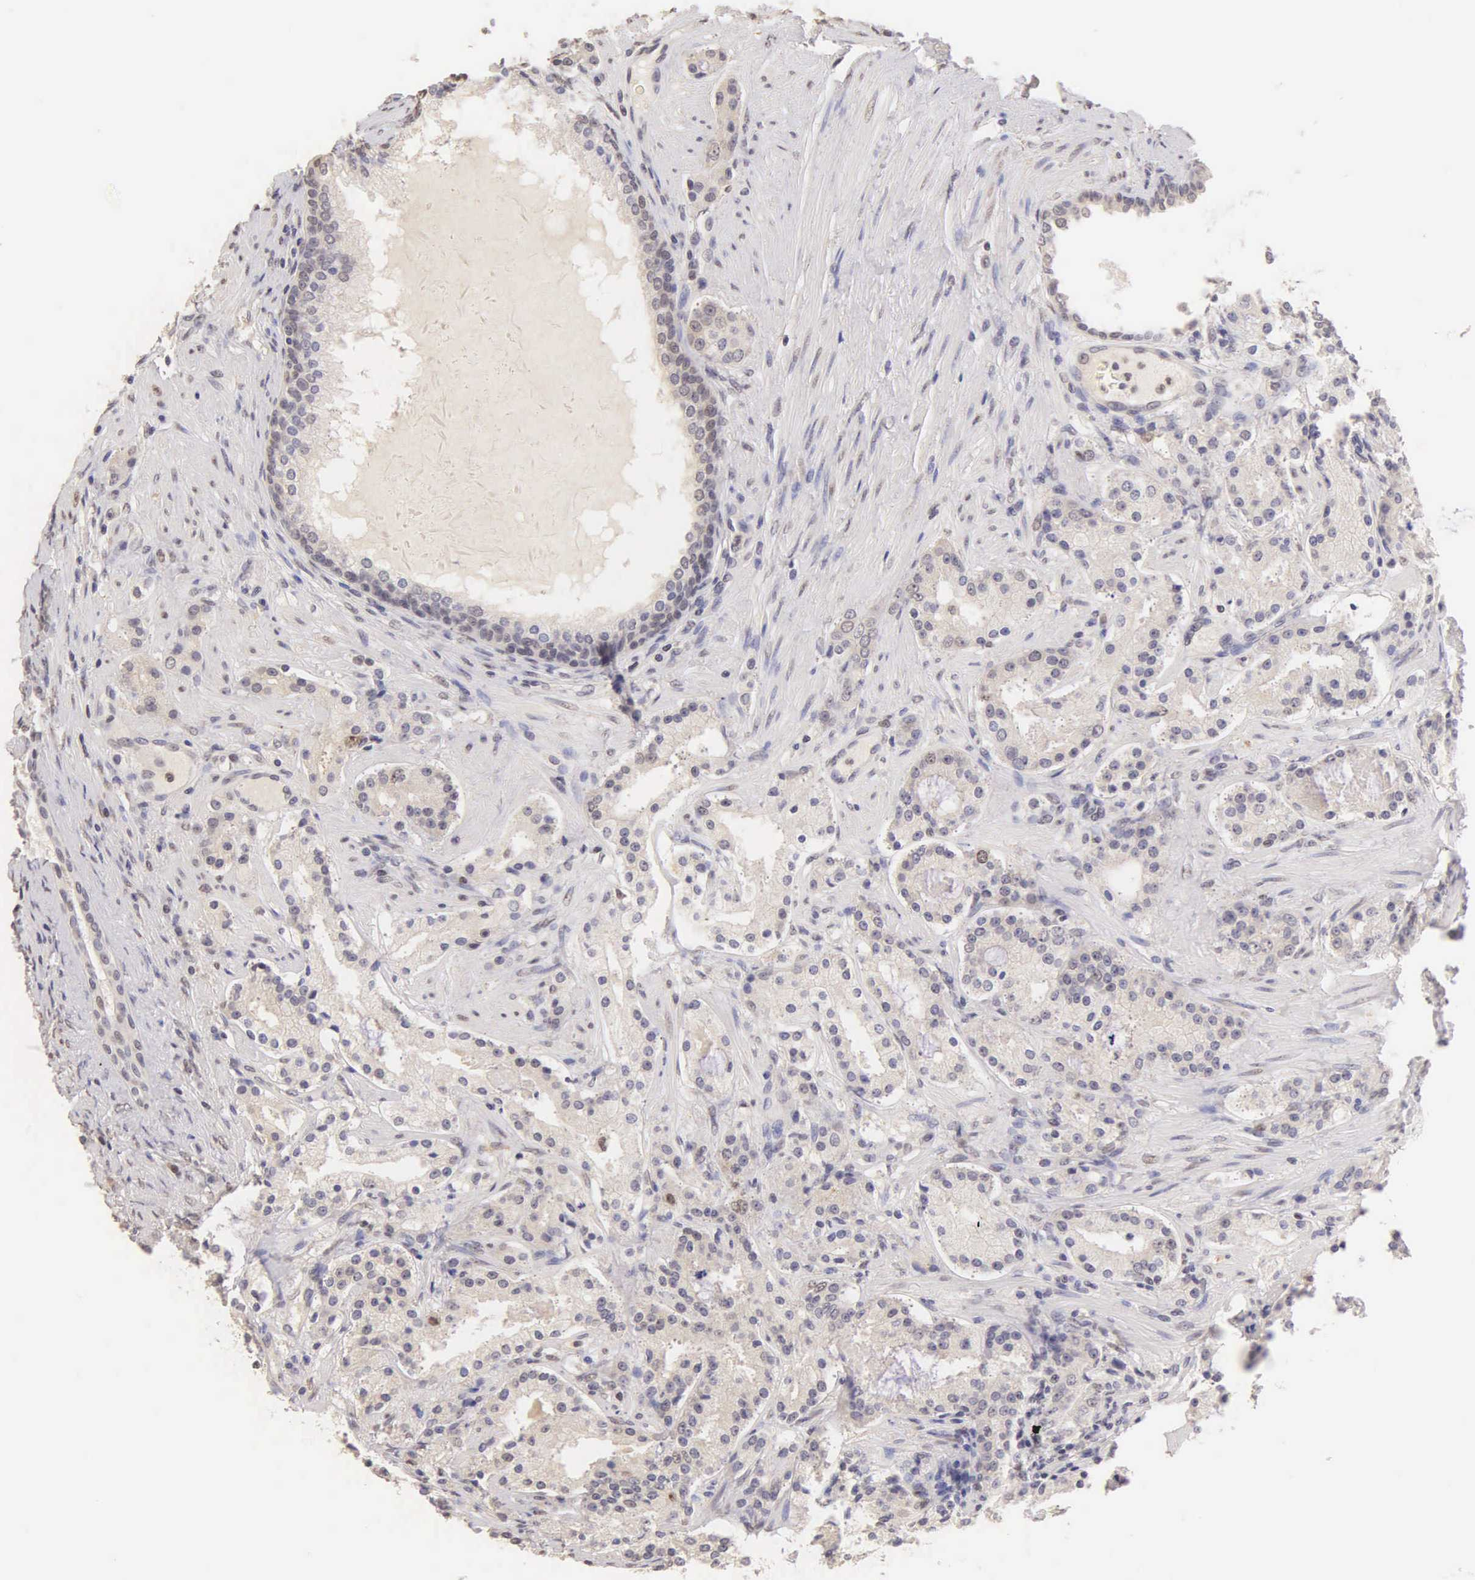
{"staining": {"intensity": "weak", "quantity": "<25%", "location": "nuclear"}, "tissue": "prostate cancer", "cell_type": "Tumor cells", "image_type": "cancer", "snomed": [{"axis": "morphology", "description": "Adenocarcinoma, Medium grade"}, {"axis": "topography", "description": "Prostate"}], "caption": "Tumor cells are negative for brown protein staining in prostate cancer (medium-grade adenocarcinoma).", "gene": "MKI67", "patient": {"sex": "male", "age": 72}}